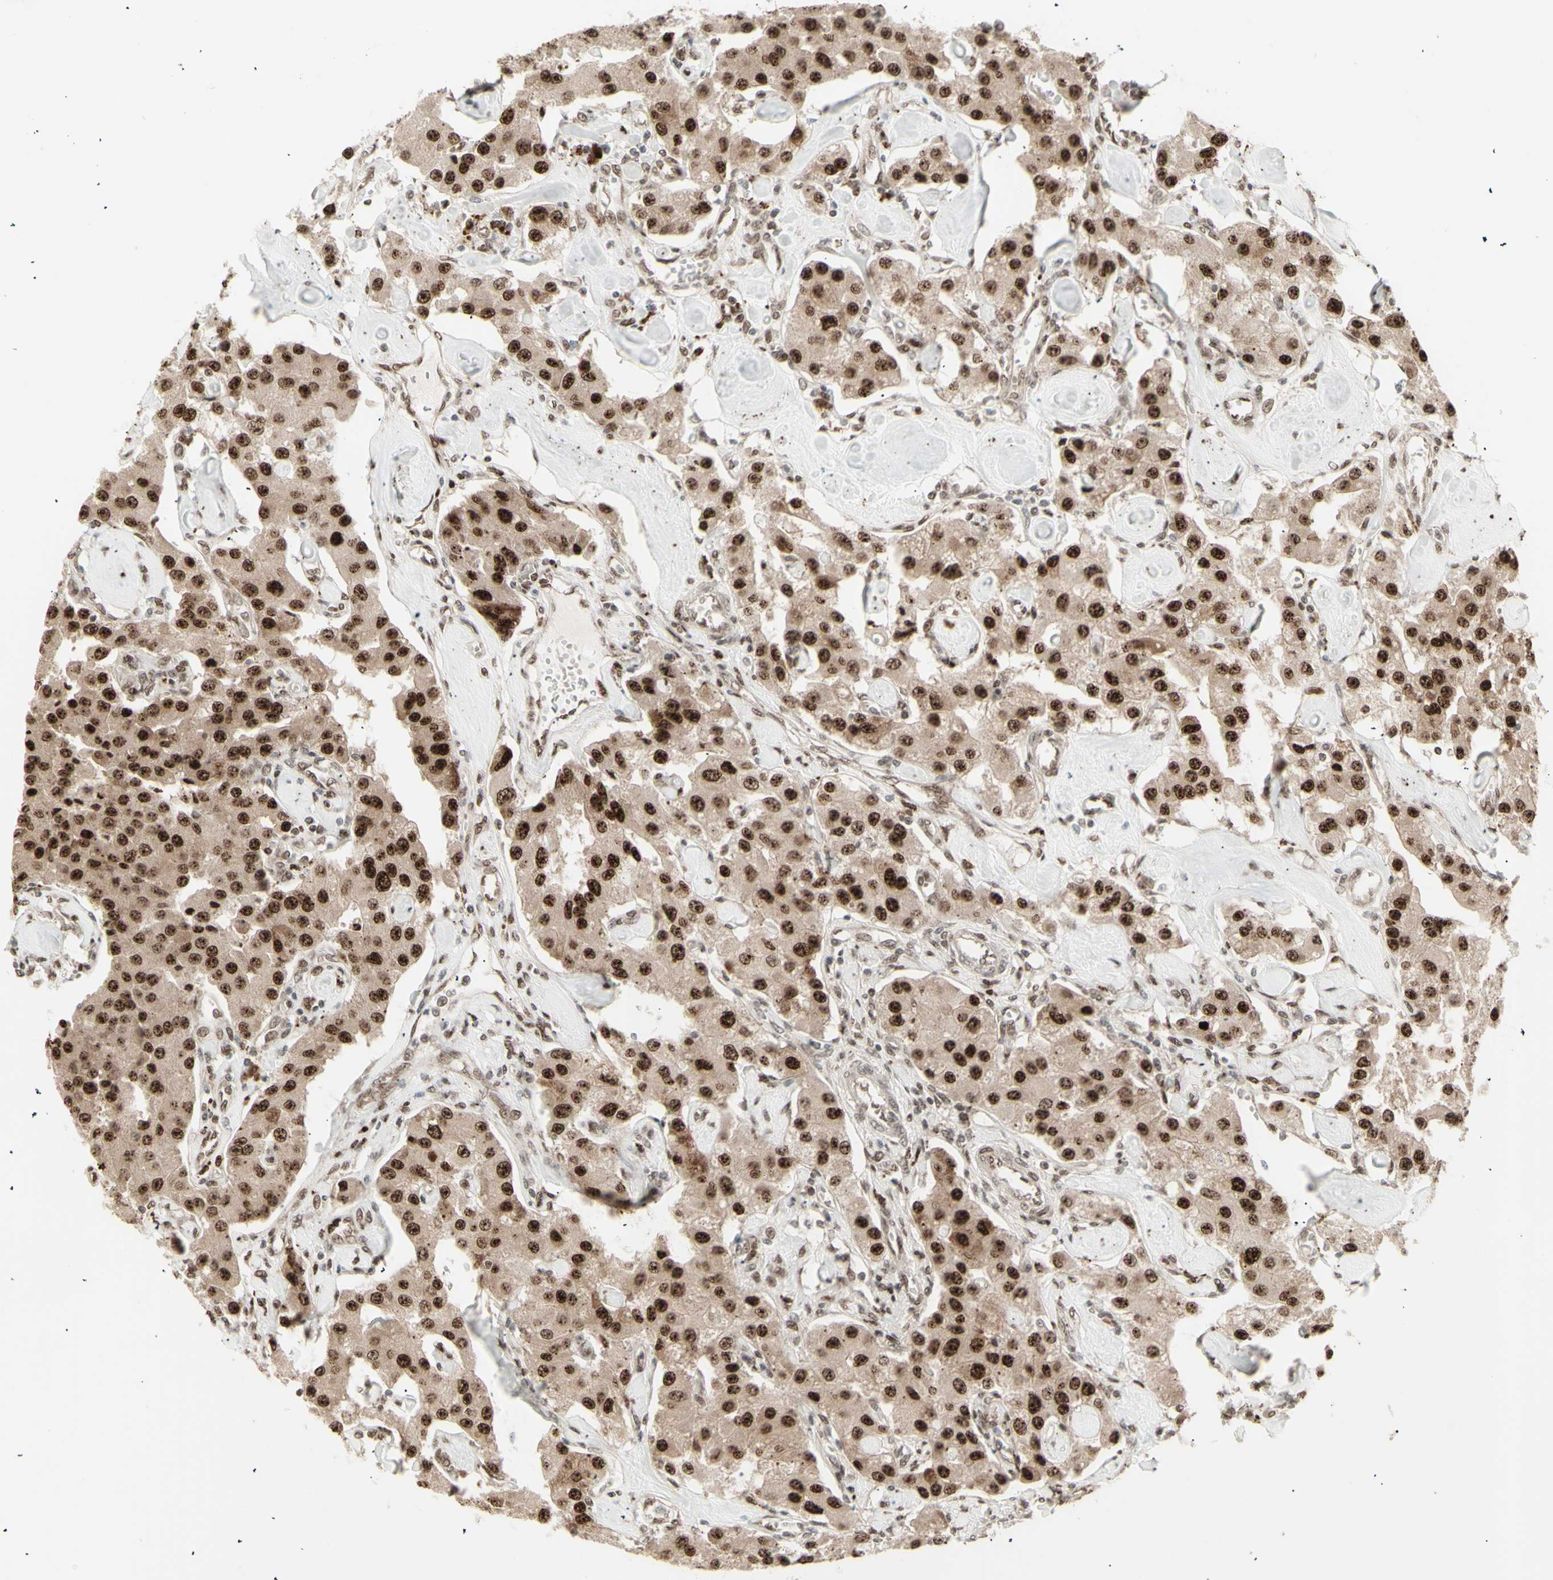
{"staining": {"intensity": "strong", "quantity": "25%-75%", "location": "cytoplasmic/membranous,nuclear"}, "tissue": "carcinoid", "cell_type": "Tumor cells", "image_type": "cancer", "snomed": [{"axis": "morphology", "description": "Carcinoid, malignant, NOS"}, {"axis": "topography", "description": "Pancreas"}], "caption": "Immunohistochemistry (IHC) photomicrograph of human malignant carcinoid stained for a protein (brown), which reveals high levels of strong cytoplasmic/membranous and nuclear expression in approximately 25%-75% of tumor cells.", "gene": "CBX1", "patient": {"sex": "male", "age": 41}}